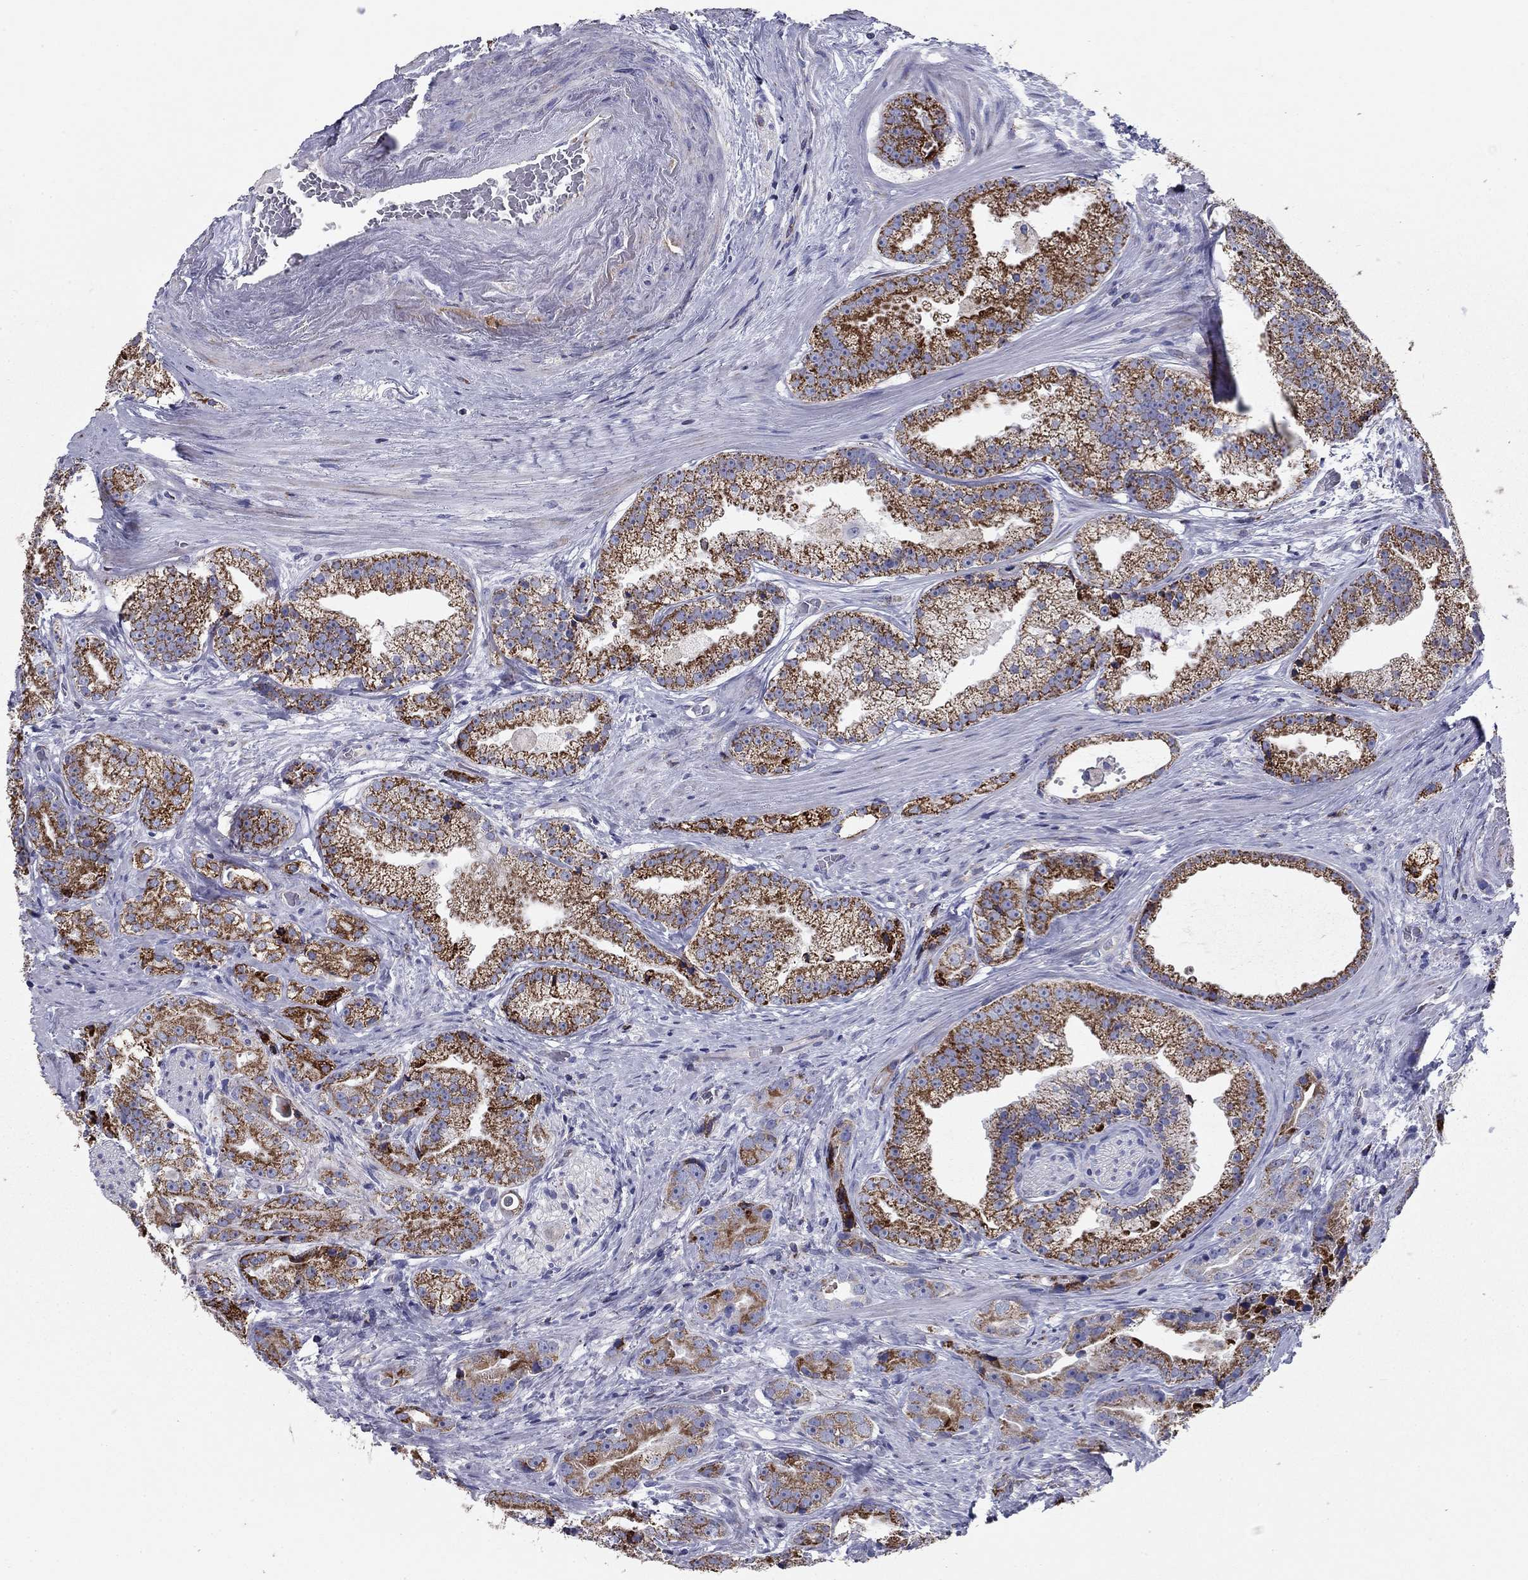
{"staining": {"intensity": "strong", "quantity": "25%-75%", "location": "cytoplasmic/membranous"}, "tissue": "prostate cancer", "cell_type": "Tumor cells", "image_type": "cancer", "snomed": [{"axis": "morphology", "description": "Adenocarcinoma, NOS"}, {"axis": "morphology", "description": "Adenocarcinoma, High grade"}, {"axis": "topography", "description": "Prostate"}], "caption": "The histopathology image exhibits a brown stain indicating the presence of a protein in the cytoplasmic/membranous of tumor cells in prostate cancer (adenocarcinoma (high-grade)). (Brightfield microscopy of DAB IHC at high magnification).", "gene": "NDUFA4L2", "patient": {"sex": "male", "age": 64}}